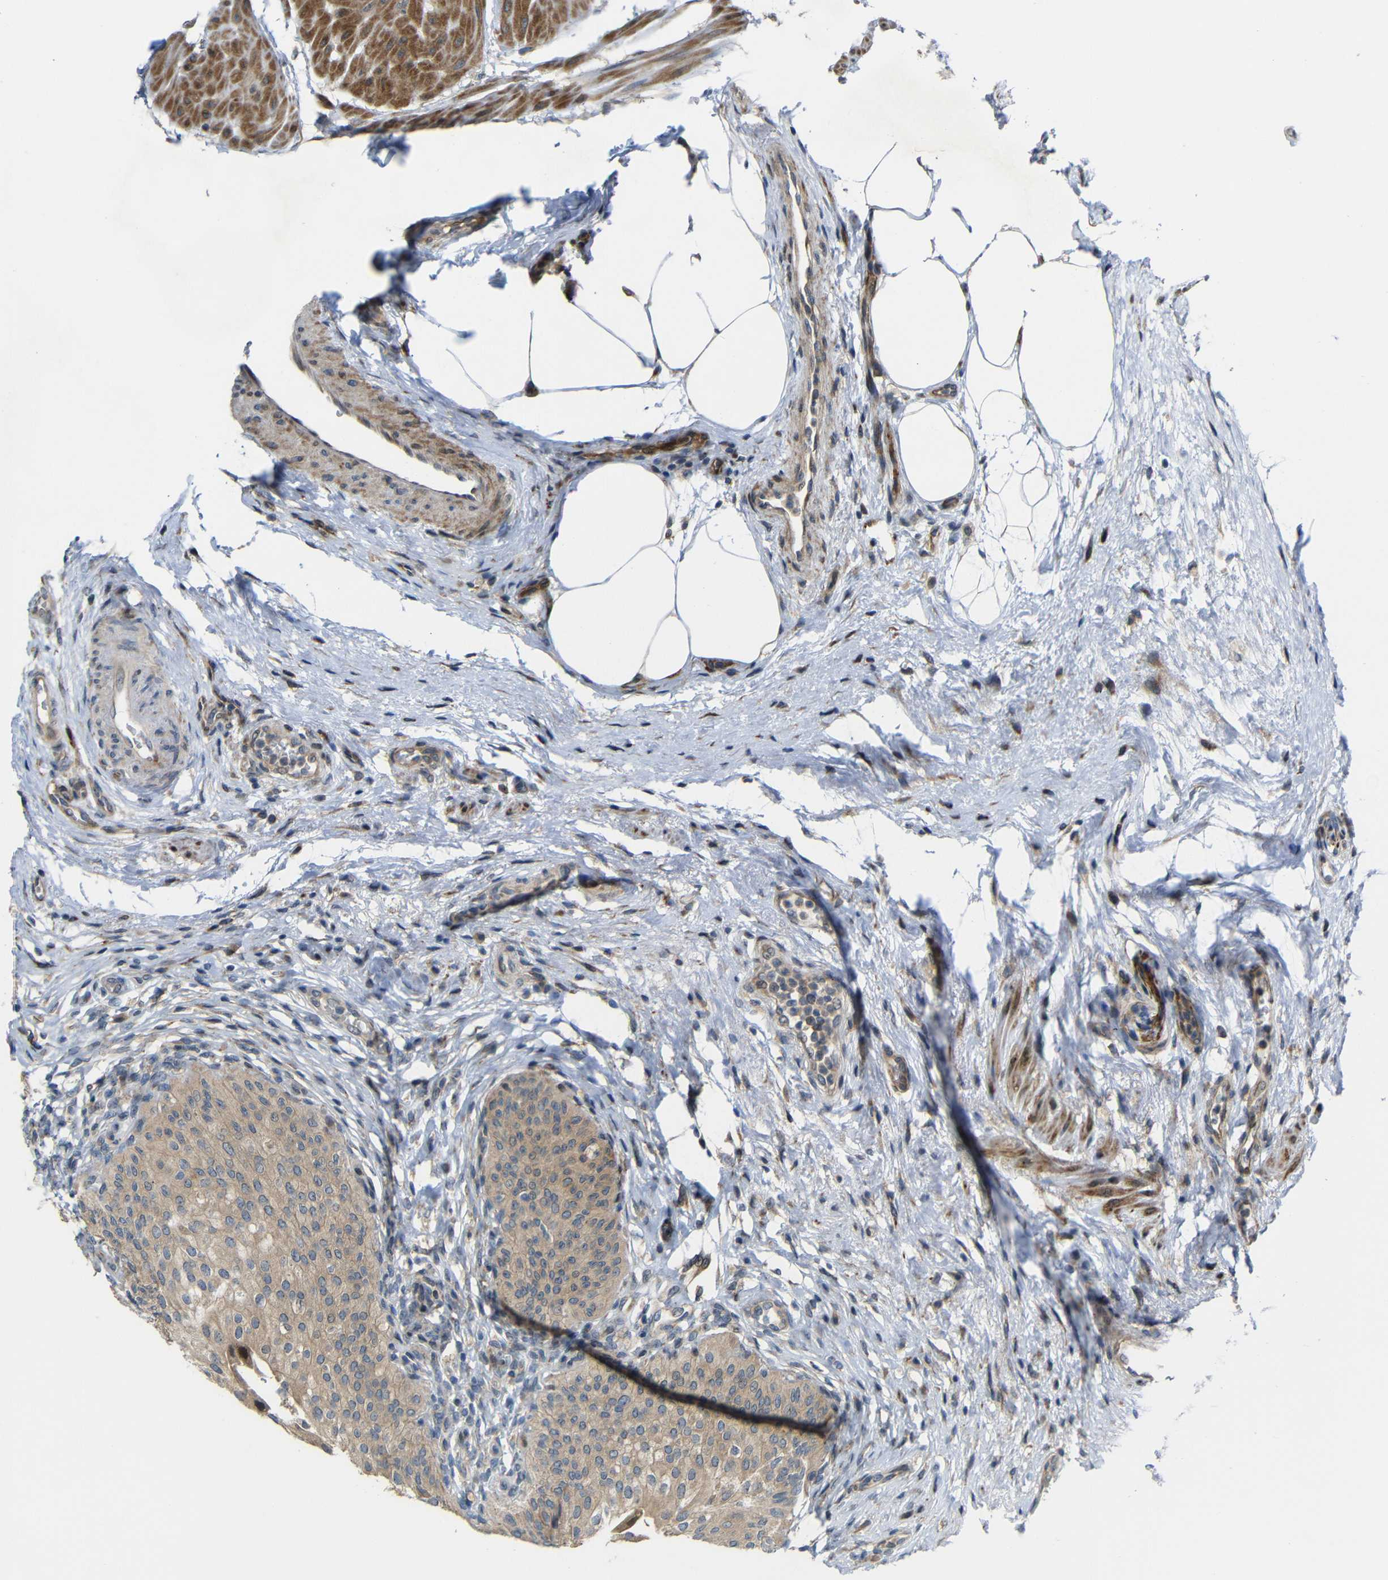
{"staining": {"intensity": "moderate", "quantity": ">75%", "location": "cytoplasmic/membranous"}, "tissue": "urinary bladder", "cell_type": "Urothelial cells", "image_type": "normal", "snomed": [{"axis": "morphology", "description": "Normal tissue, NOS"}, {"axis": "topography", "description": "Urinary bladder"}], "caption": "Urothelial cells demonstrate moderate cytoplasmic/membranous positivity in about >75% of cells in unremarkable urinary bladder. The staining is performed using DAB brown chromogen to label protein expression. The nuclei are counter-stained blue using hematoxylin.", "gene": "P3H2", "patient": {"sex": "male", "age": 46}}